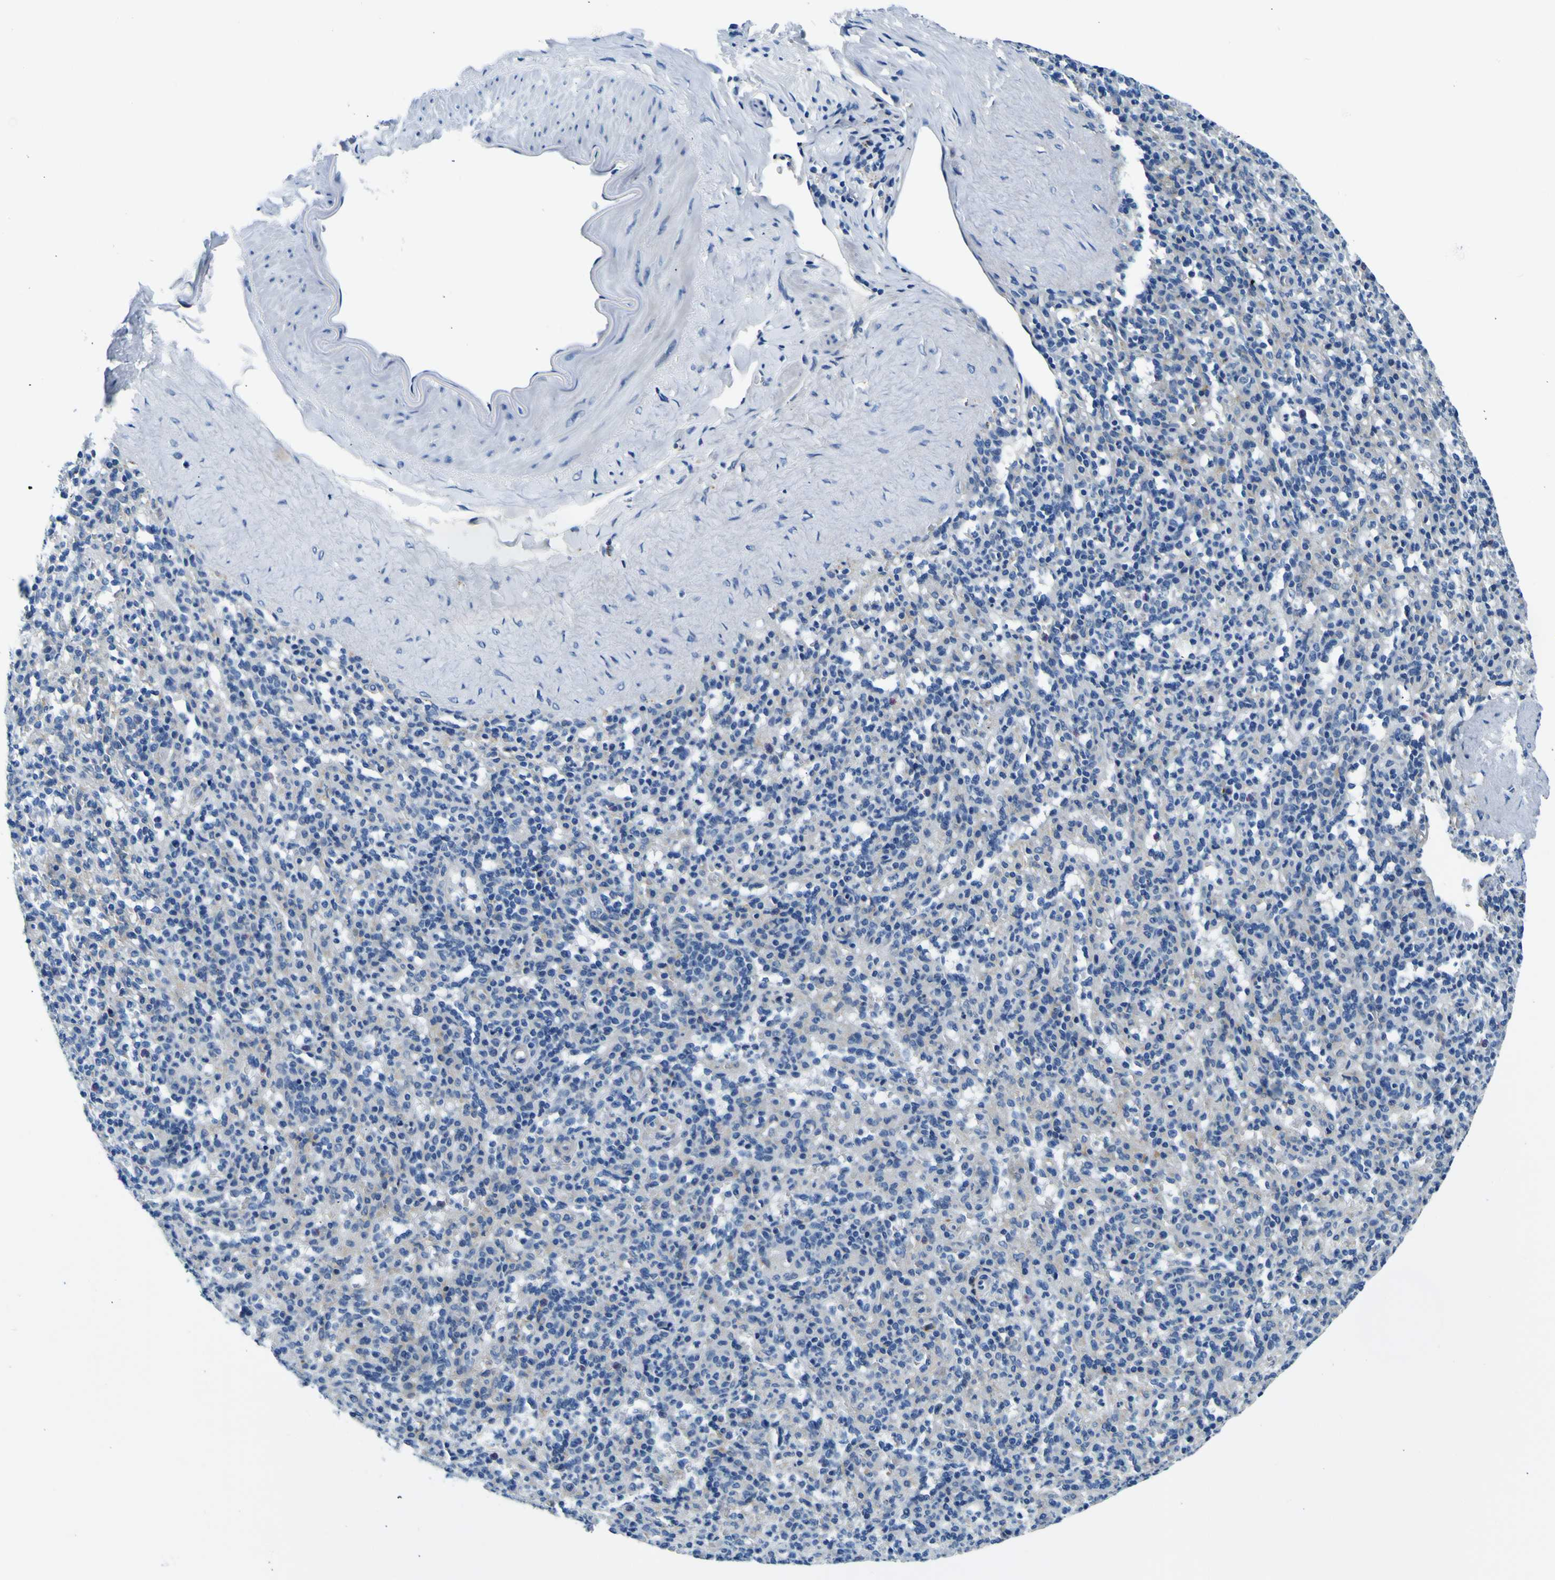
{"staining": {"intensity": "negative", "quantity": "none", "location": "none"}, "tissue": "spleen", "cell_type": "Cells in red pulp", "image_type": "normal", "snomed": [{"axis": "morphology", "description": "Normal tissue, NOS"}, {"axis": "topography", "description": "Spleen"}], "caption": "Immunohistochemistry (IHC) photomicrograph of benign spleen: human spleen stained with DAB (3,3'-diaminobenzidine) shows no significant protein positivity in cells in red pulp.", "gene": "ADGRA2", "patient": {"sex": "male", "age": 36}}